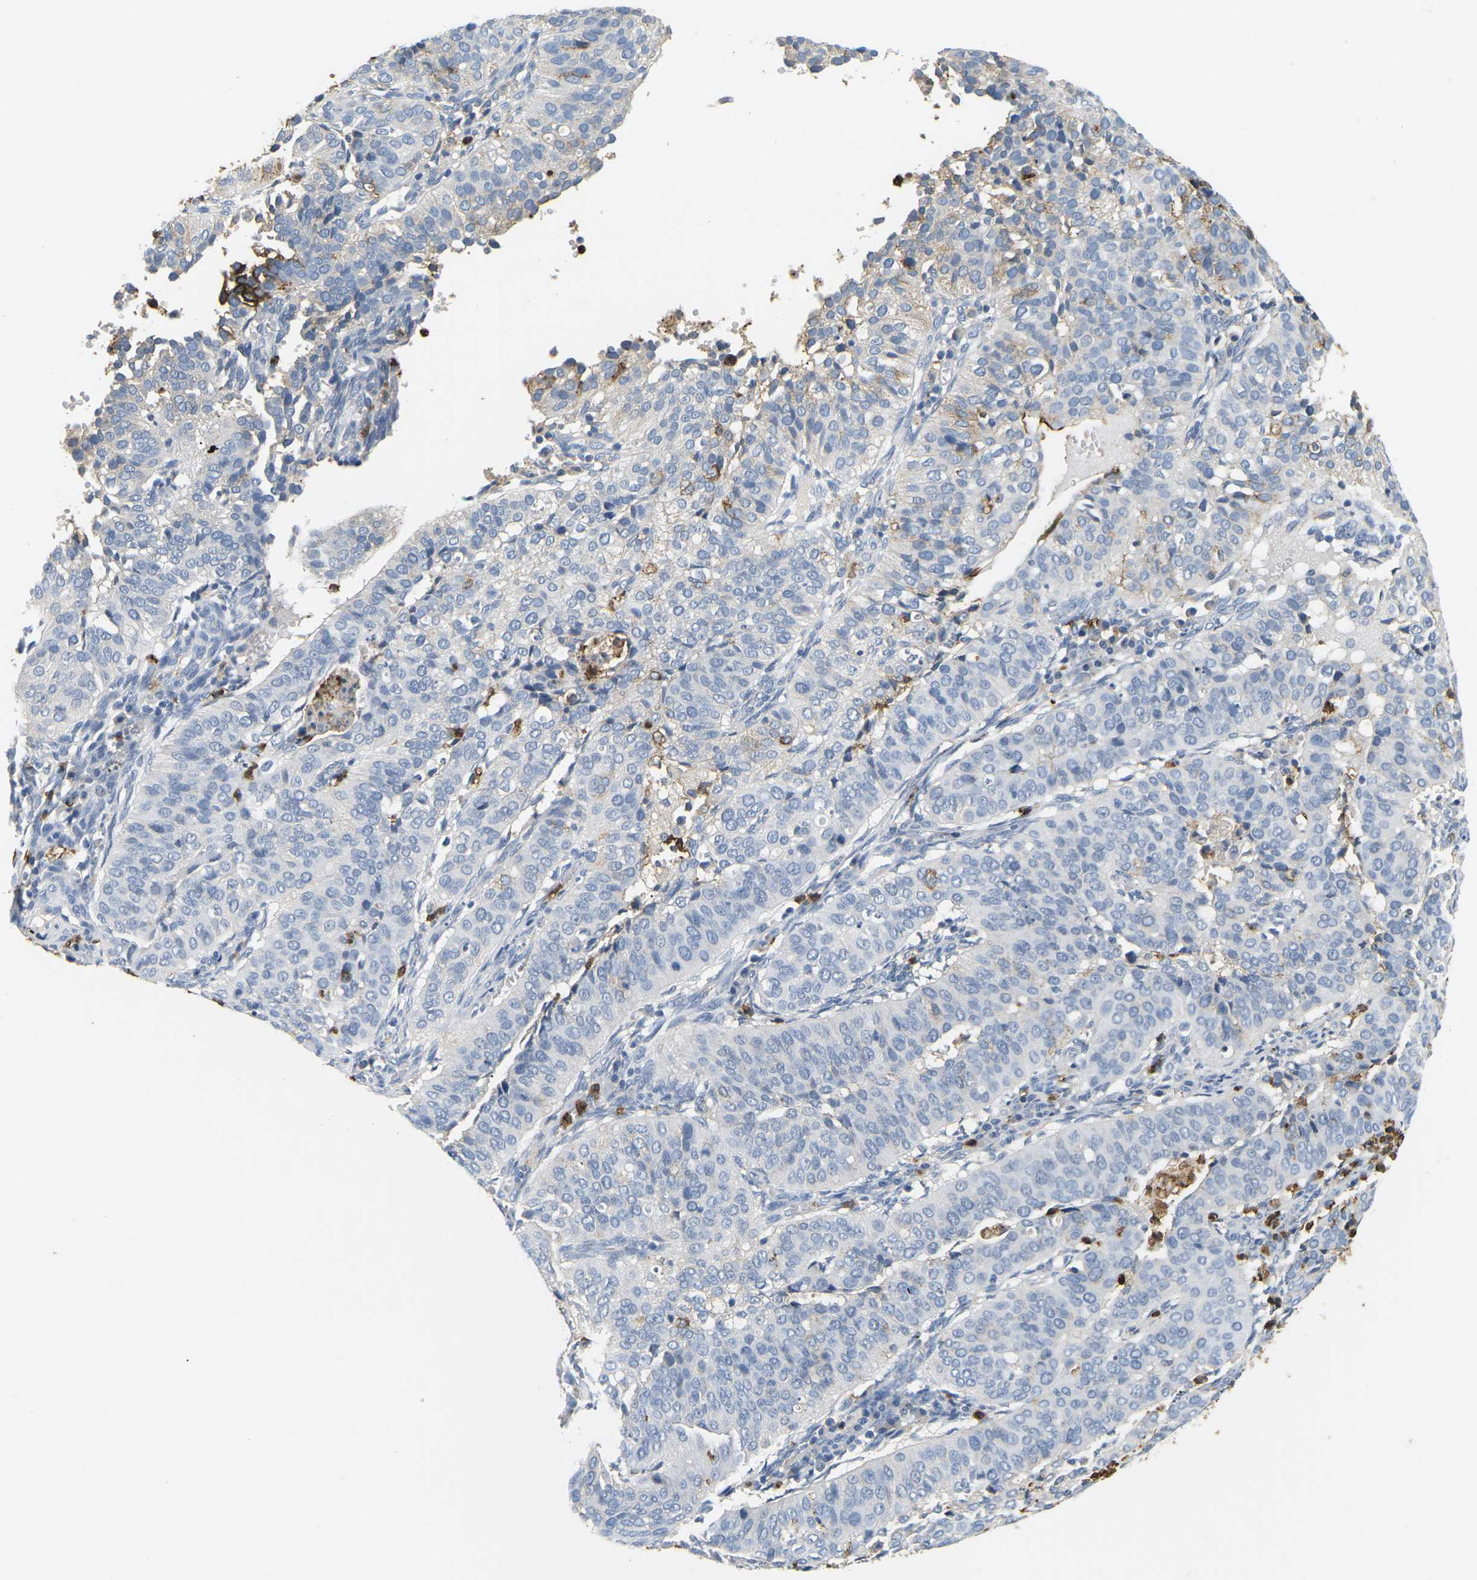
{"staining": {"intensity": "weak", "quantity": "<25%", "location": "cytoplasmic/membranous"}, "tissue": "cervical cancer", "cell_type": "Tumor cells", "image_type": "cancer", "snomed": [{"axis": "morphology", "description": "Normal tissue, NOS"}, {"axis": "morphology", "description": "Squamous cell carcinoma, NOS"}, {"axis": "topography", "description": "Cervix"}], "caption": "Immunohistochemistry of cervical cancer (squamous cell carcinoma) shows no expression in tumor cells. (DAB (3,3'-diaminobenzidine) IHC, high magnification).", "gene": "ADM", "patient": {"sex": "female", "age": 39}}